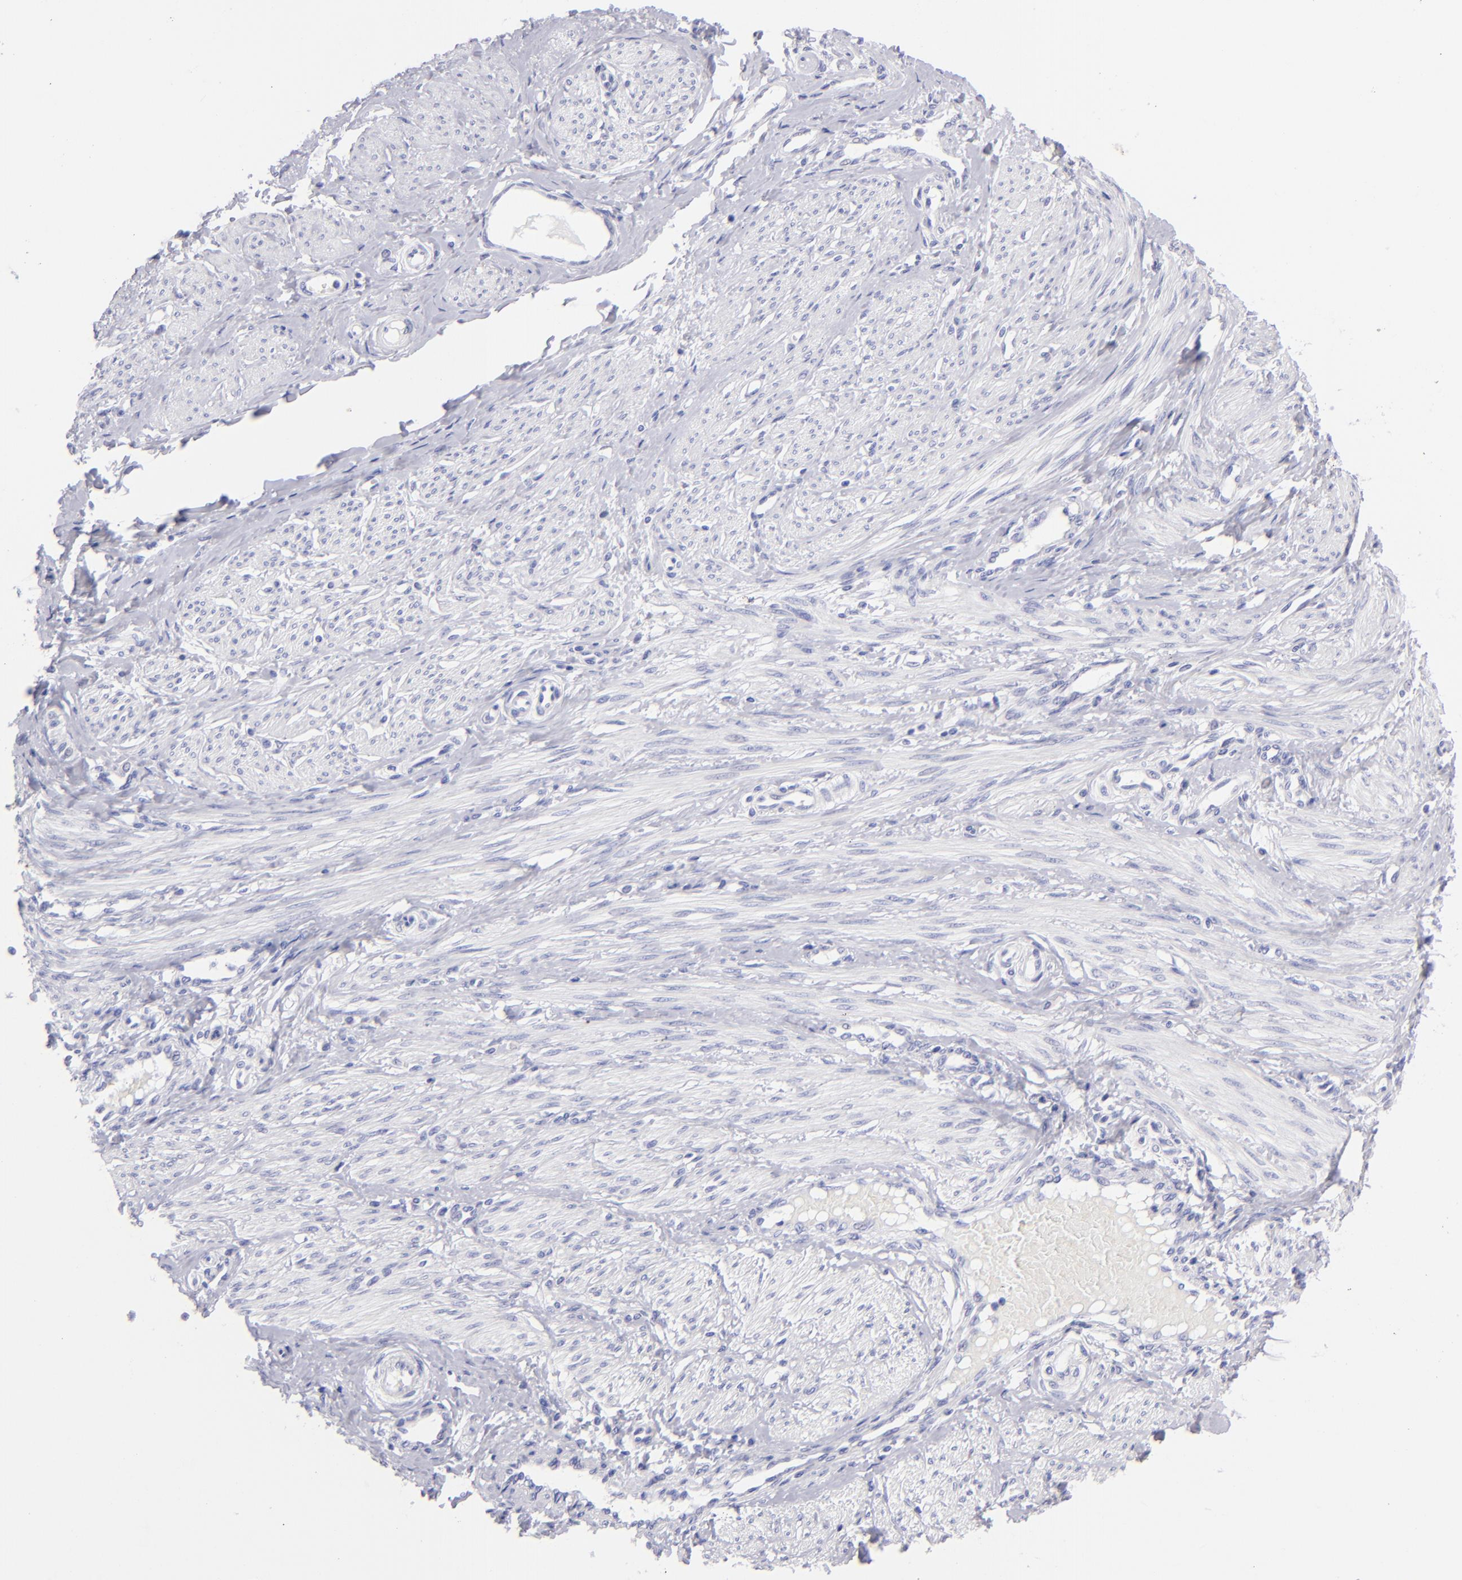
{"staining": {"intensity": "negative", "quantity": "none", "location": "none"}, "tissue": "smooth muscle", "cell_type": "Smooth muscle cells", "image_type": "normal", "snomed": [{"axis": "morphology", "description": "Normal tissue, NOS"}, {"axis": "topography", "description": "Smooth muscle"}, {"axis": "topography", "description": "Uterus"}], "caption": "Immunohistochemistry micrograph of normal smooth muscle: smooth muscle stained with DAB (3,3'-diaminobenzidine) shows no significant protein expression in smooth muscle cells. (Brightfield microscopy of DAB IHC at high magnification).", "gene": "SLC1A3", "patient": {"sex": "female", "age": 39}}